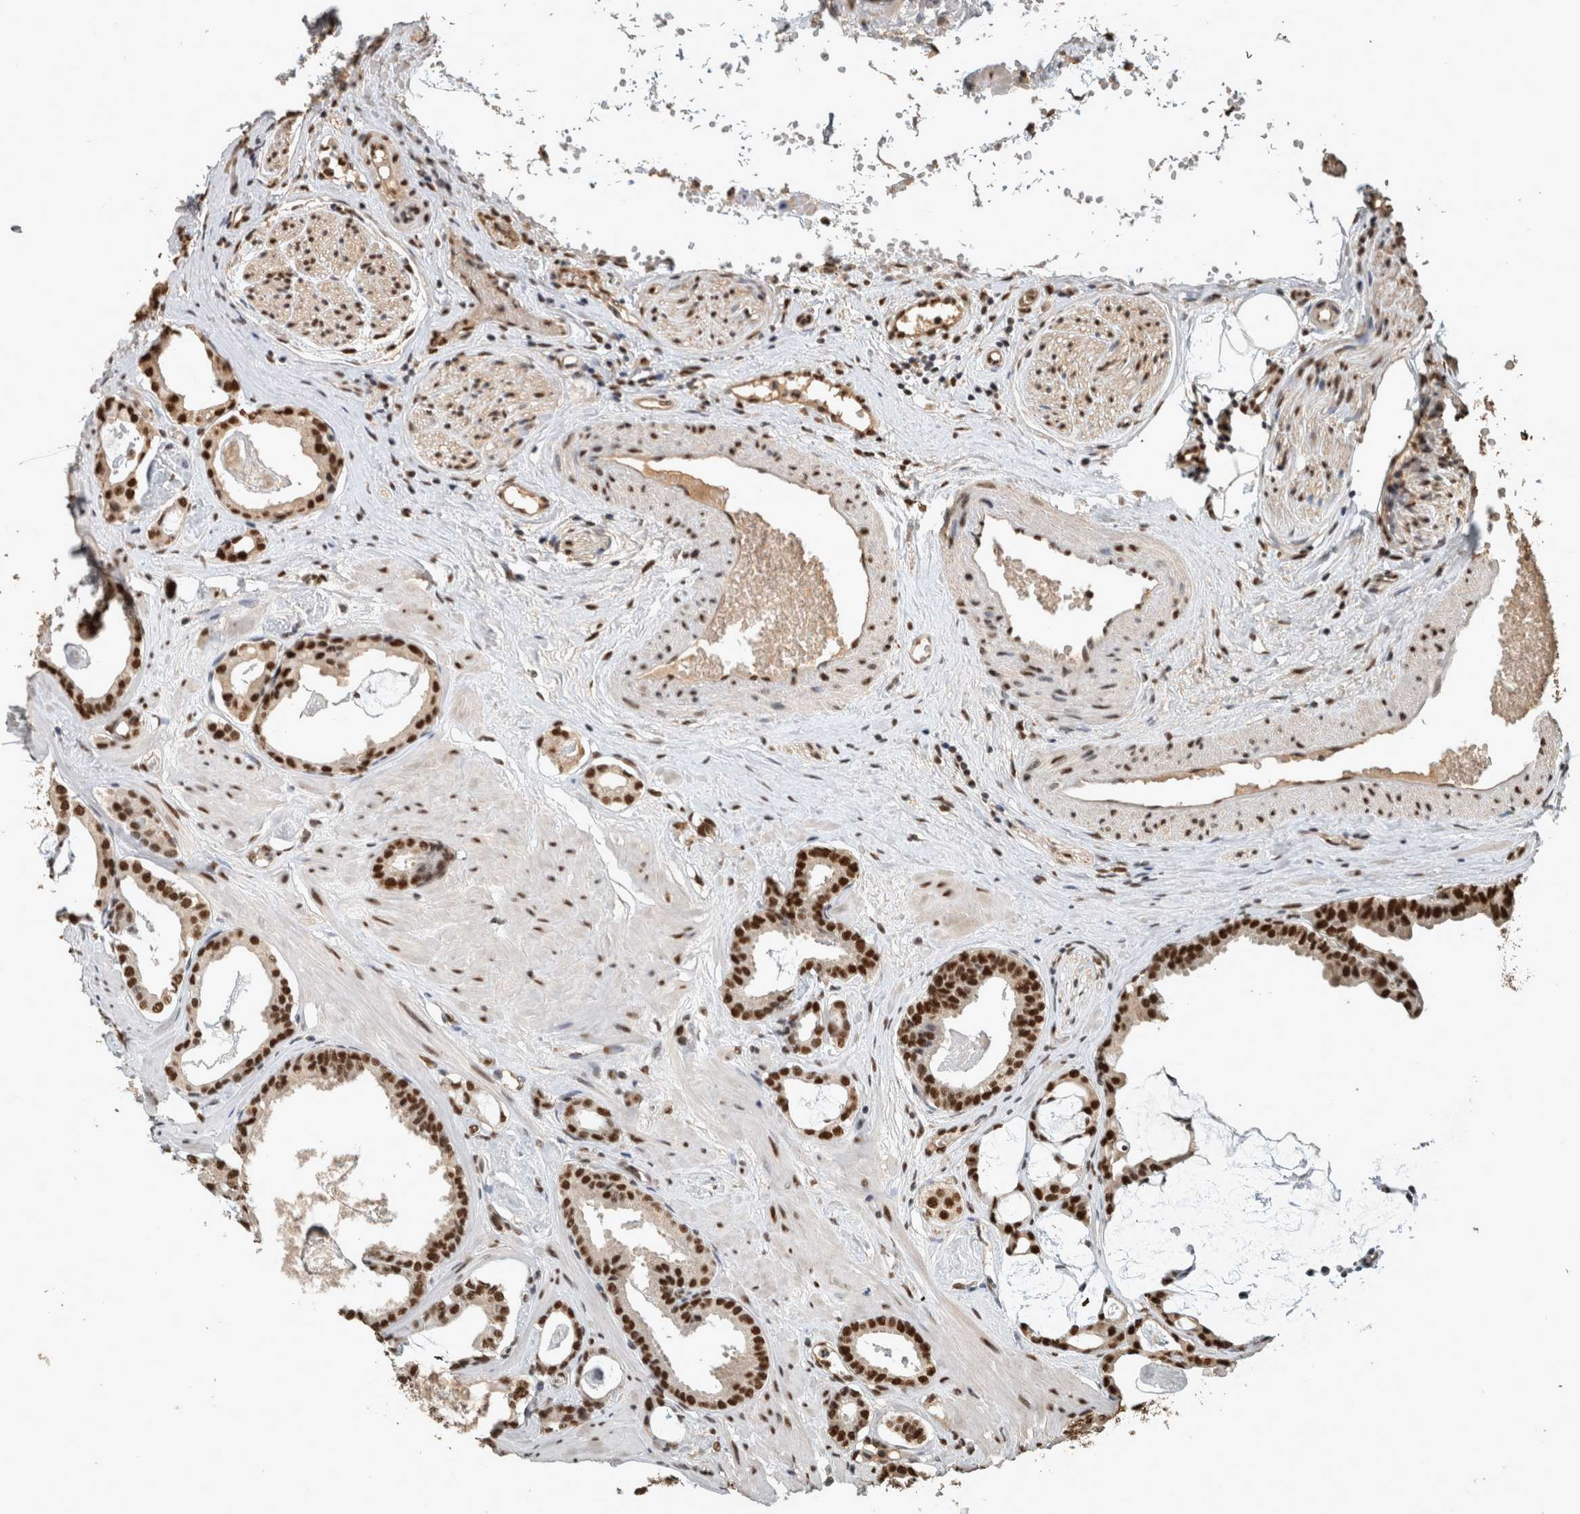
{"staining": {"intensity": "strong", "quantity": ">75%", "location": "nuclear"}, "tissue": "prostate cancer", "cell_type": "Tumor cells", "image_type": "cancer", "snomed": [{"axis": "morphology", "description": "Adenocarcinoma, Low grade"}, {"axis": "topography", "description": "Prostate"}], "caption": "Human prostate low-grade adenocarcinoma stained with a brown dye demonstrates strong nuclear positive positivity in approximately >75% of tumor cells.", "gene": "RAD50", "patient": {"sex": "male", "age": 53}}